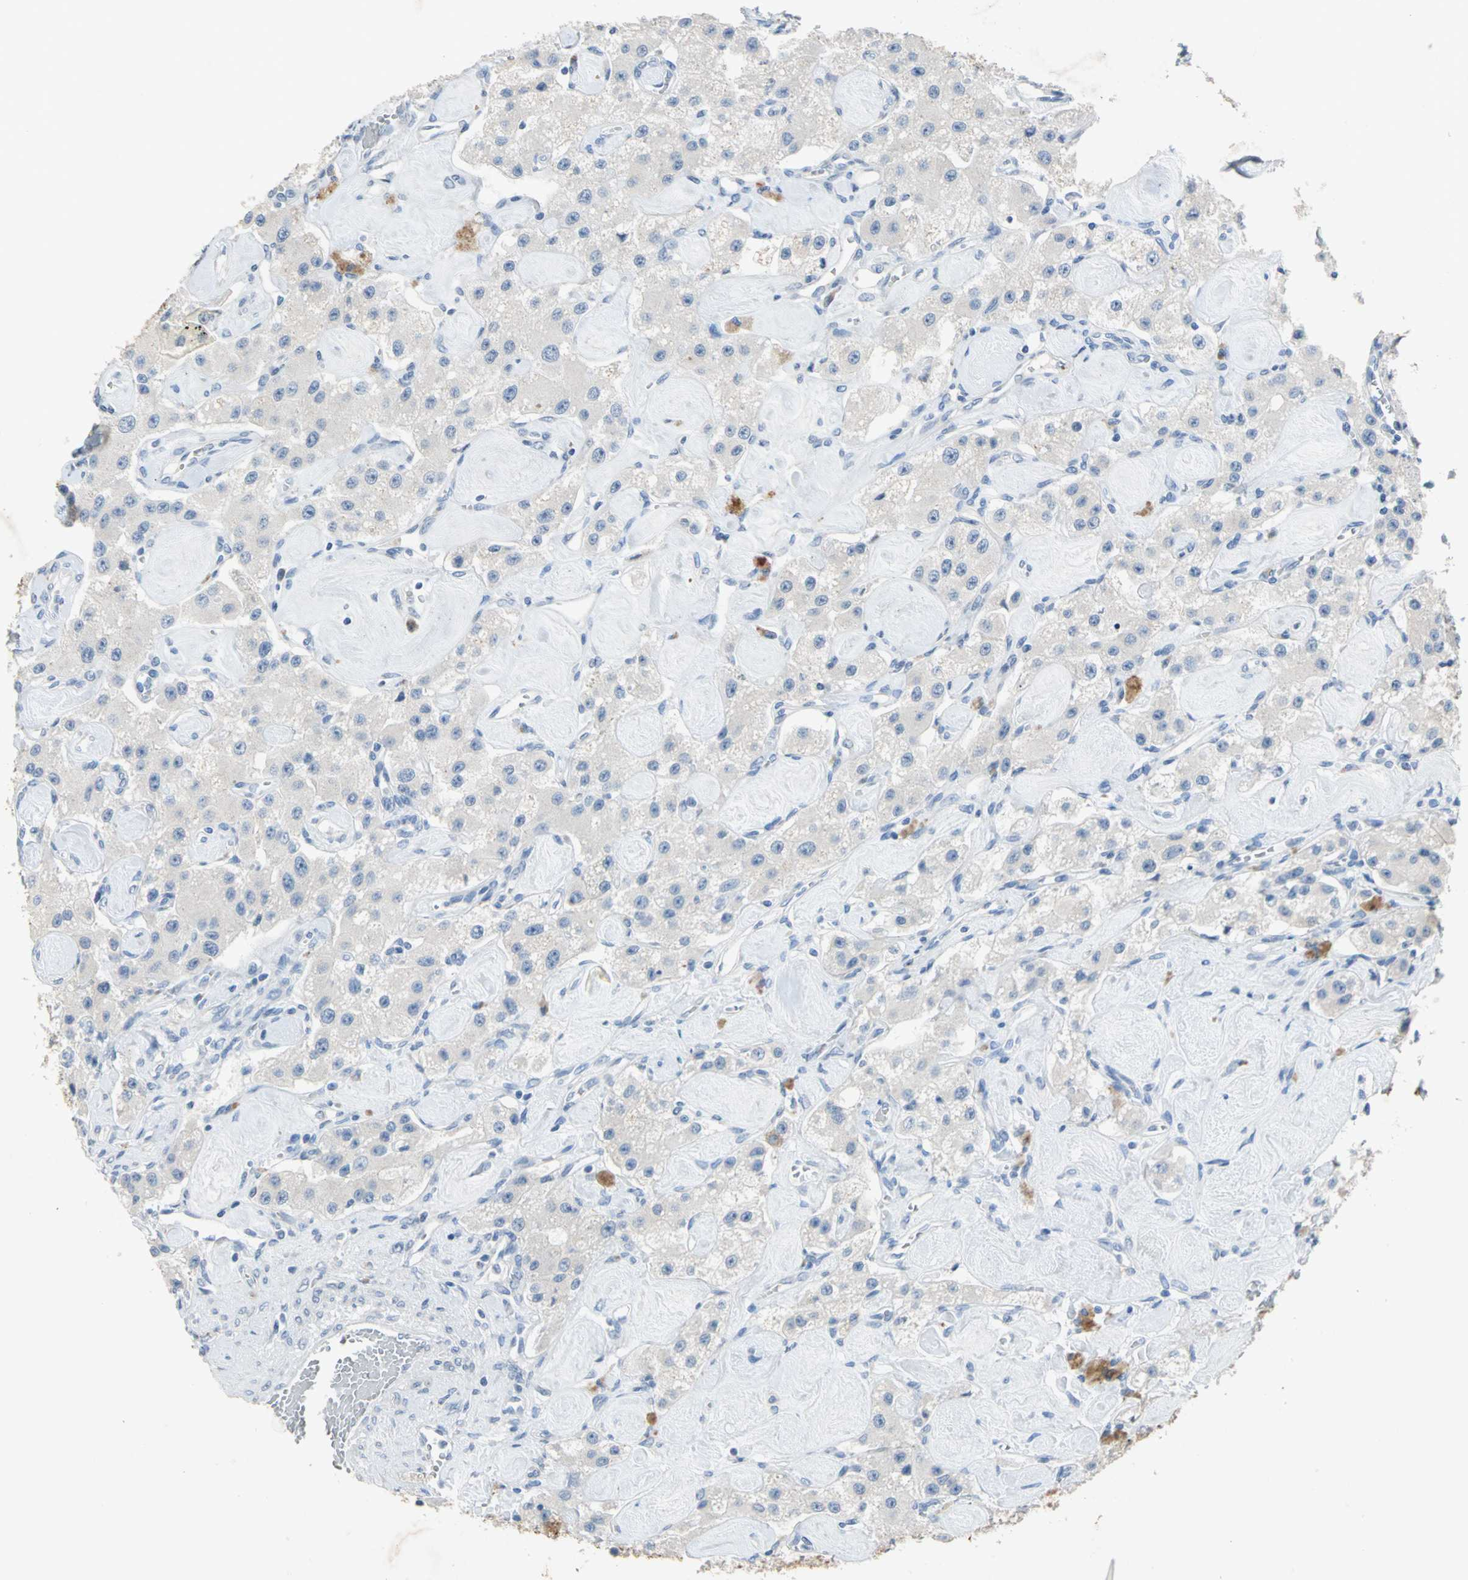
{"staining": {"intensity": "negative", "quantity": "none", "location": "none"}, "tissue": "carcinoid", "cell_type": "Tumor cells", "image_type": "cancer", "snomed": [{"axis": "morphology", "description": "Carcinoid, malignant, NOS"}, {"axis": "topography", "description": "Pancreas"}], "caption": "There is no significant staining in tumor cells of malignant carcinoid.", "gene": "PTGDS", "patient": {"sex": "male", "age": 41}}